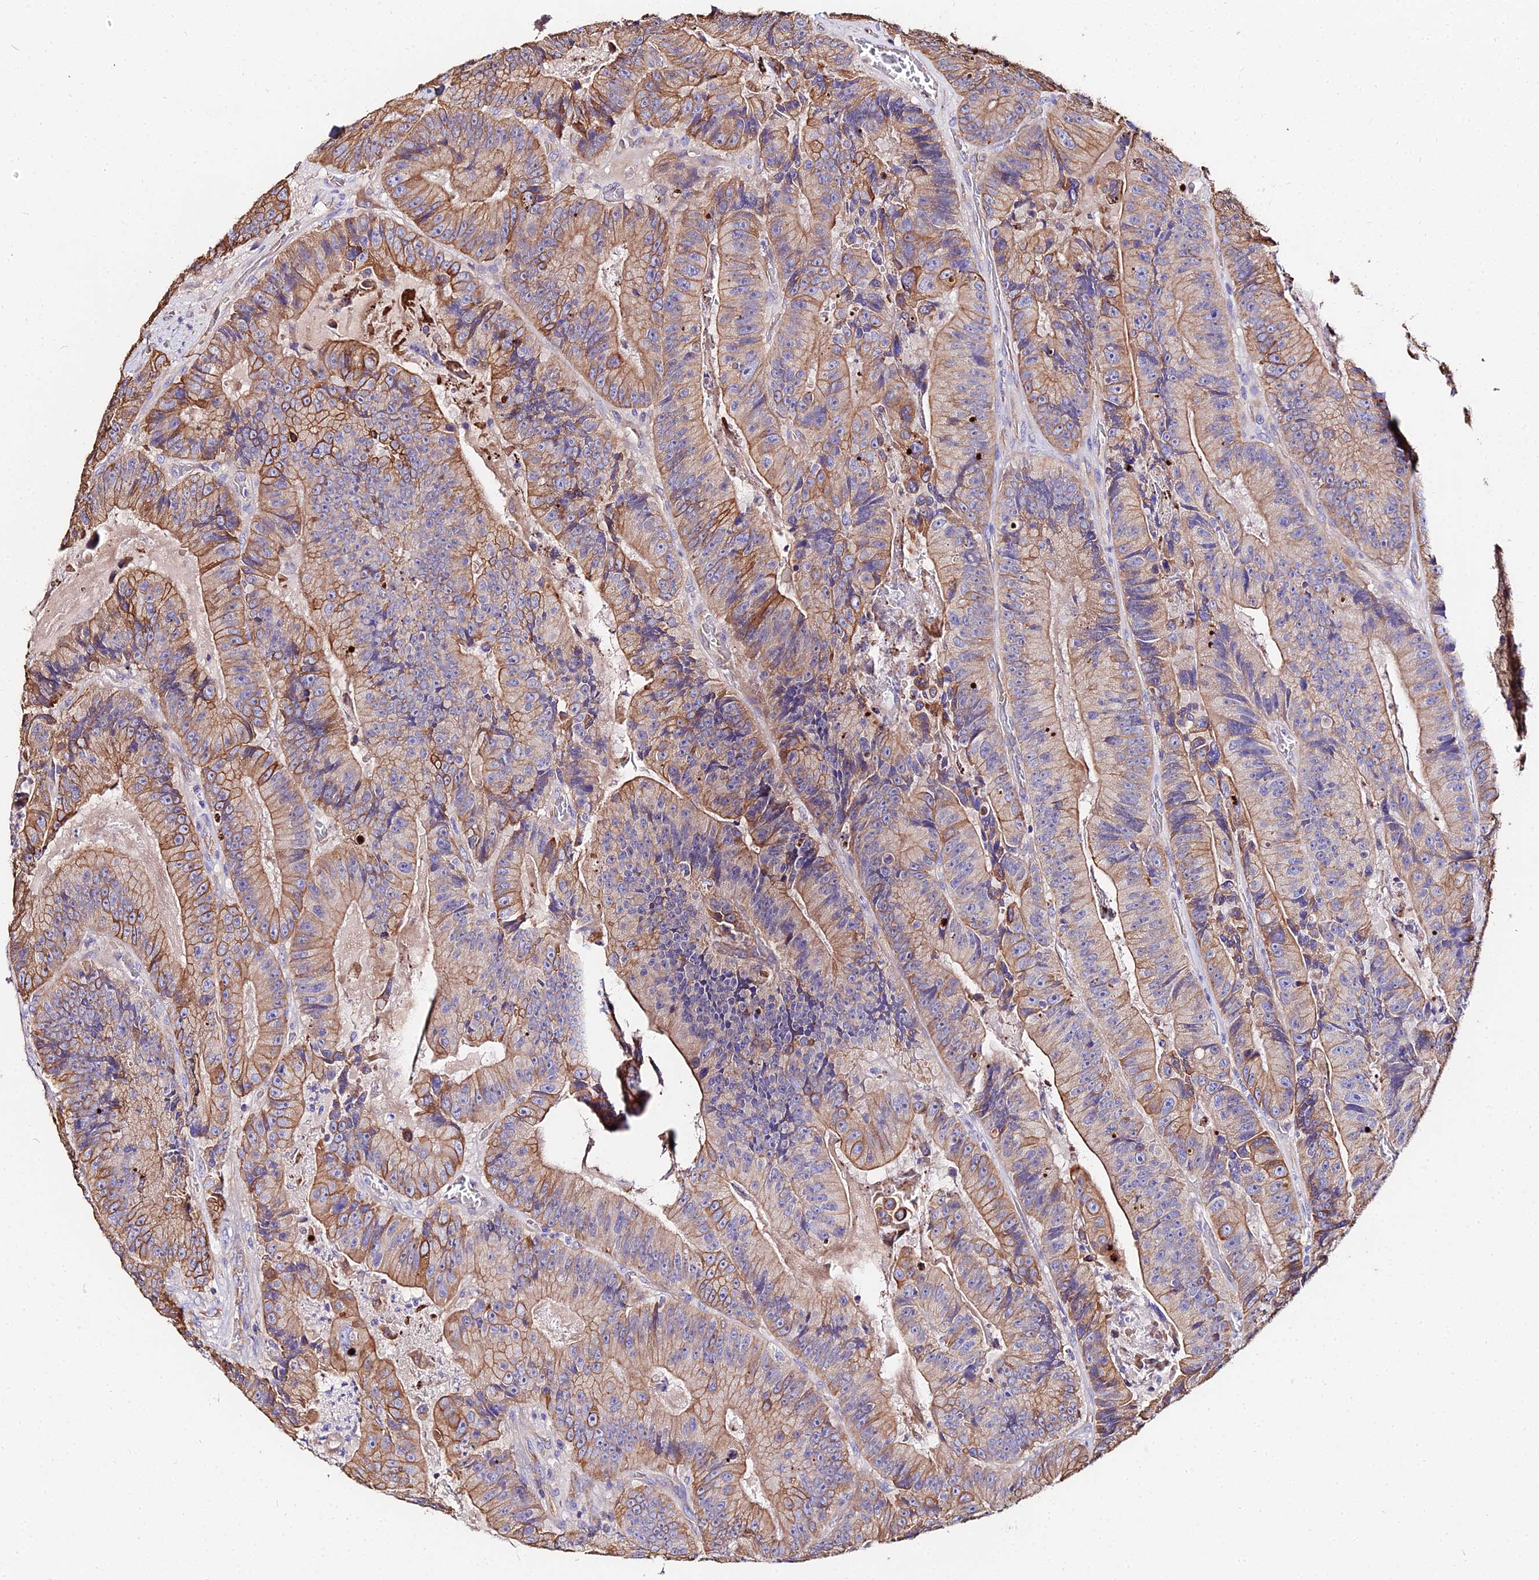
{"staining": {"intensity": "moderate", "quantity": ">75%", "location": "cytoplasmic/membranous"}, "tissue": "colorectal cancer", "cell_type": "Tumor cells", "image_type": "cancer", "snomed": [{"axis": "morphology", "description": "Adenocarcinoma, NOS"}, {"axis": "topography", "description": "Colon"}], "caption": "Adenocarcinoma (colorectal) was stained to show a protein in brown. There is medium levels of moderate cytoplasmic/membranous staining in approximately >75% of tumor cells.", "gene": "DAW1", "patient": {"sex": "female", "age": 86}}